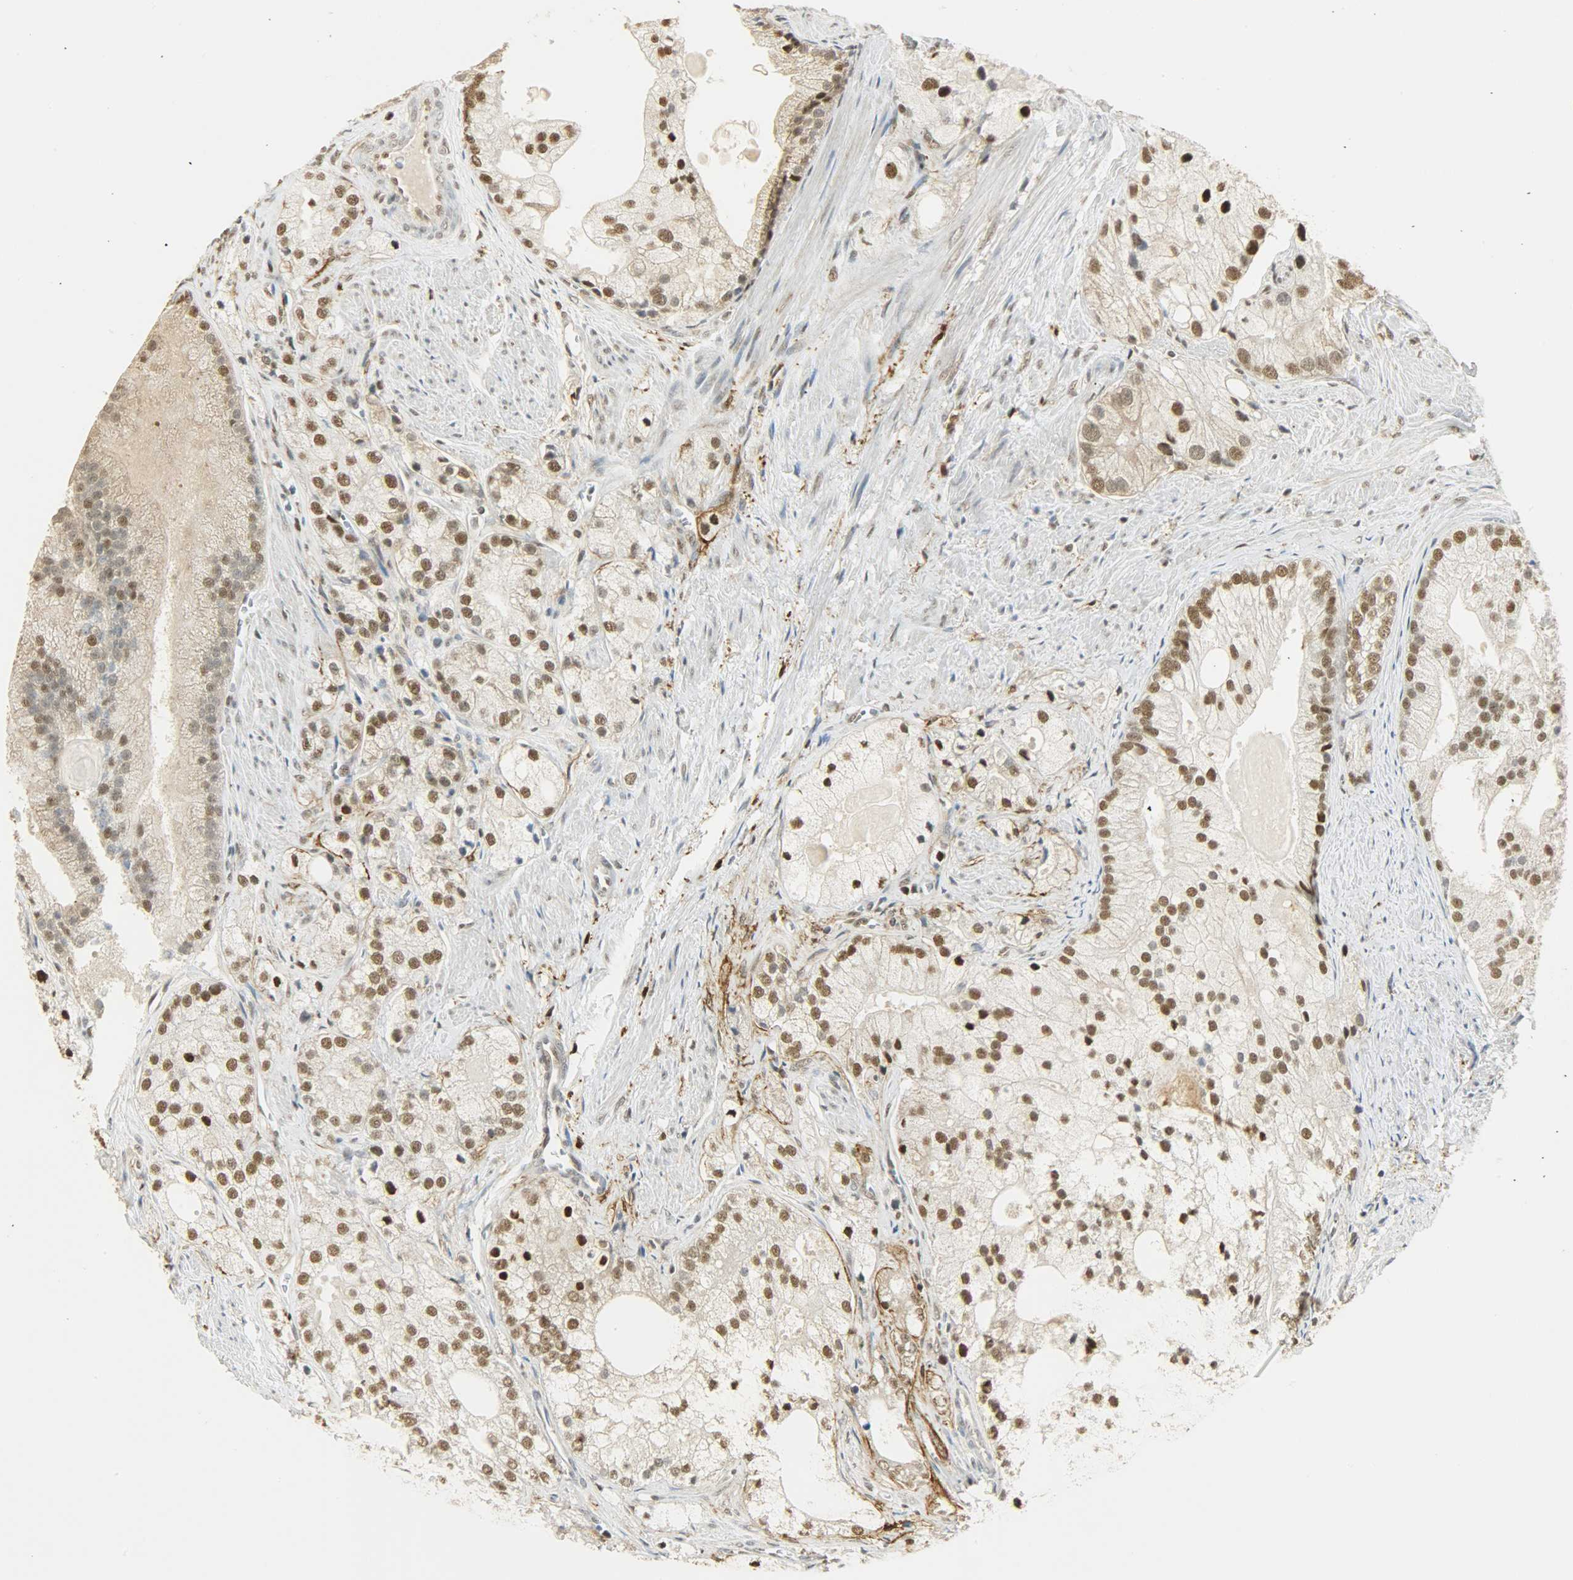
{"staining": {"intensity": "moderate", "quantity": ">75%", "location": "nuclear"}, "tissue": "prostate cancer", "cell_type": "Tumor cells", "image_type": "cancer", "snomed": [{"axis": "morphology", "description": "Adenocarcinoma, Low grade"}, {"axis": "topography", "description": "Prostate"}], "caption": "A photomicrograph showing moderate nuclear positivity in approximately >75% of tumor cells in low-grade adenocarcinoma (prostate), as visualized by brown immunohistochemical staining.", "gene": "NGFR", "patient": {"sex": "male", "age": 69}}